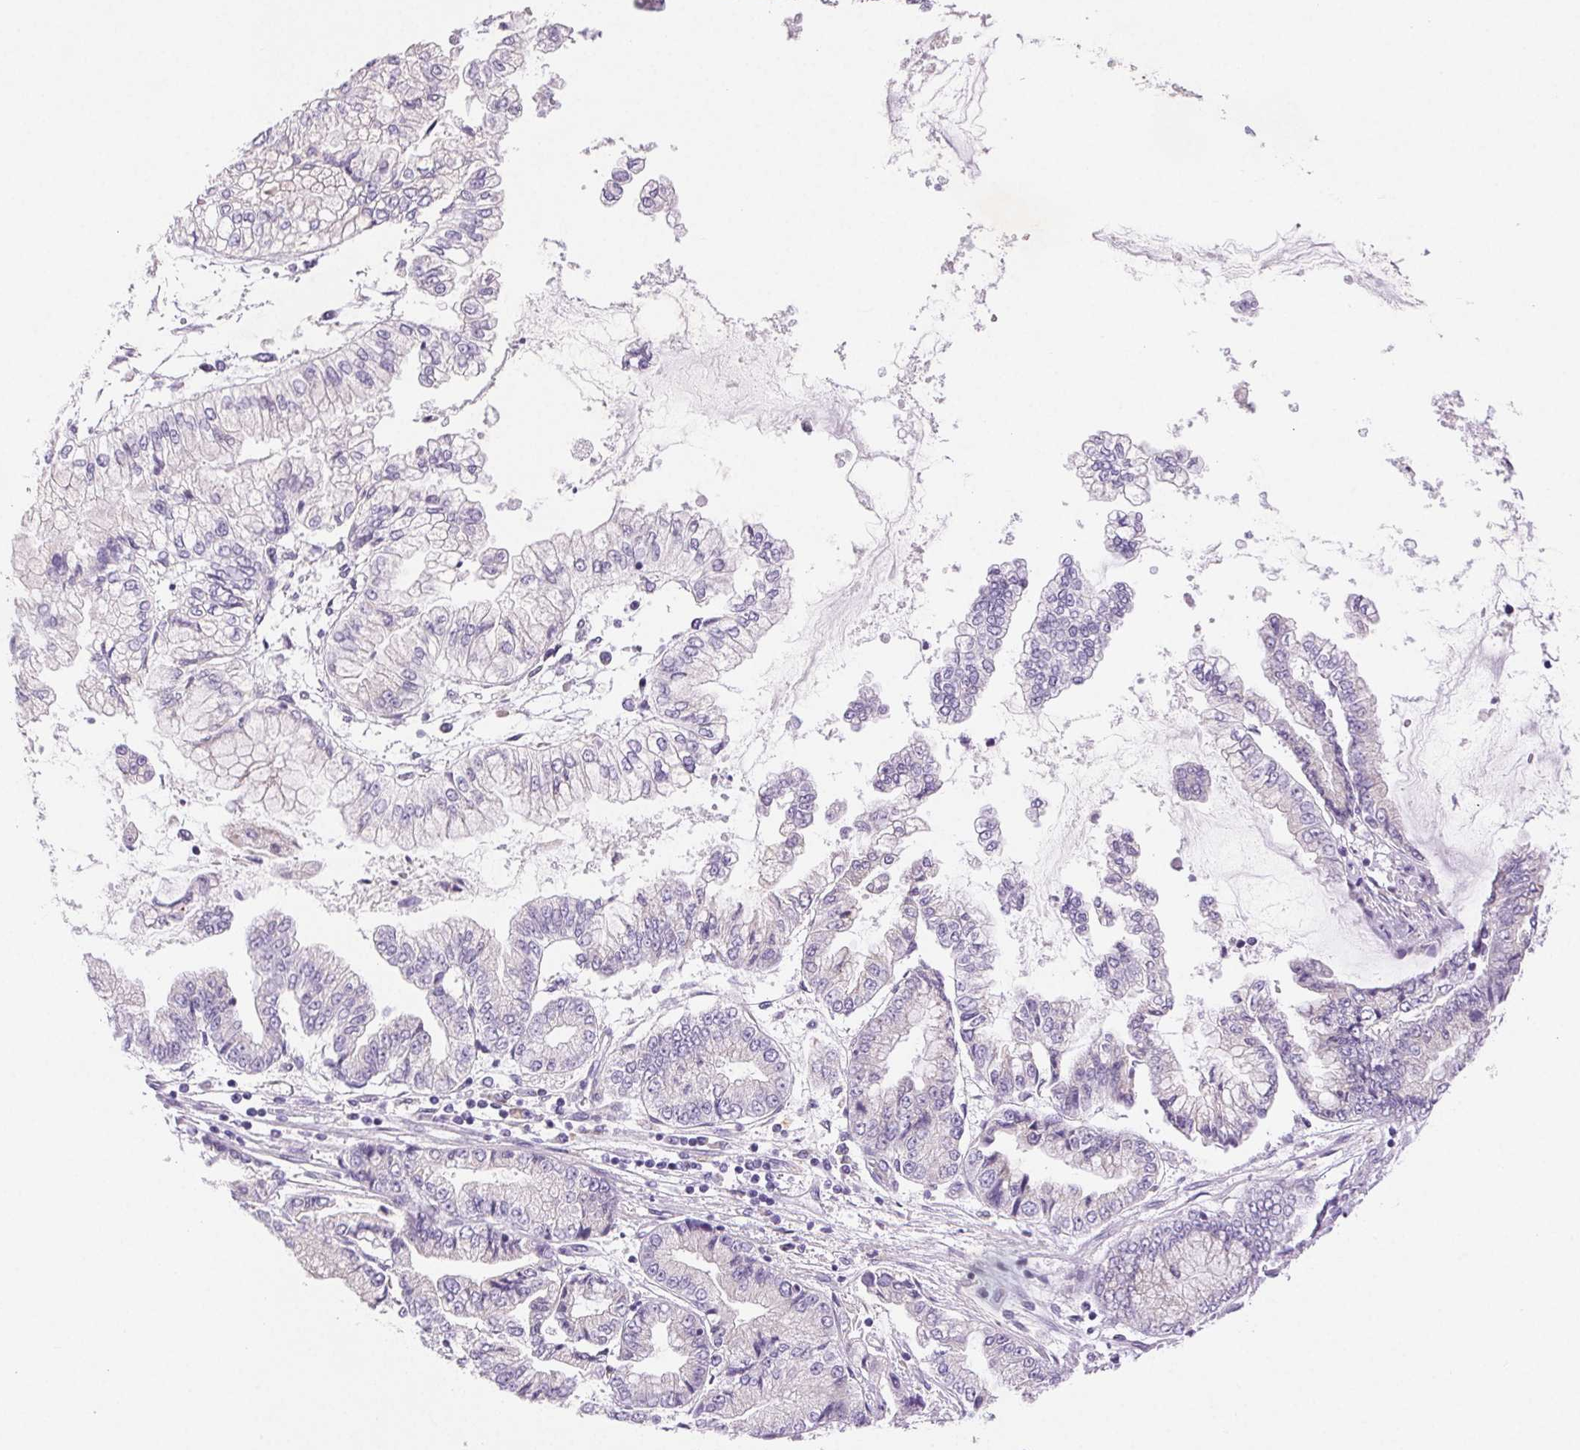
{"staining": {"intensity": "negative", "quantity": "none", "location": "none"}, "tissue": "stomach cancer", "cell_type": "Tumor cells", "image_type": "cancer", "snomed": [{"axis": "morphology", "description": "Adenocarcinoma, NOS"}, {"axis": "topography", "description": "Stomach, upper"}], "caption": "High magnification brightfield microscopy of stomach cancer stained with DAB (3,3'-diaminobenzidine) (brown) and counterstained with hematoxylin (blue): tumor cells show no significant expression.", "gene": "ARHGAP11B", "patient": {"sex": "female", "age": 74}}